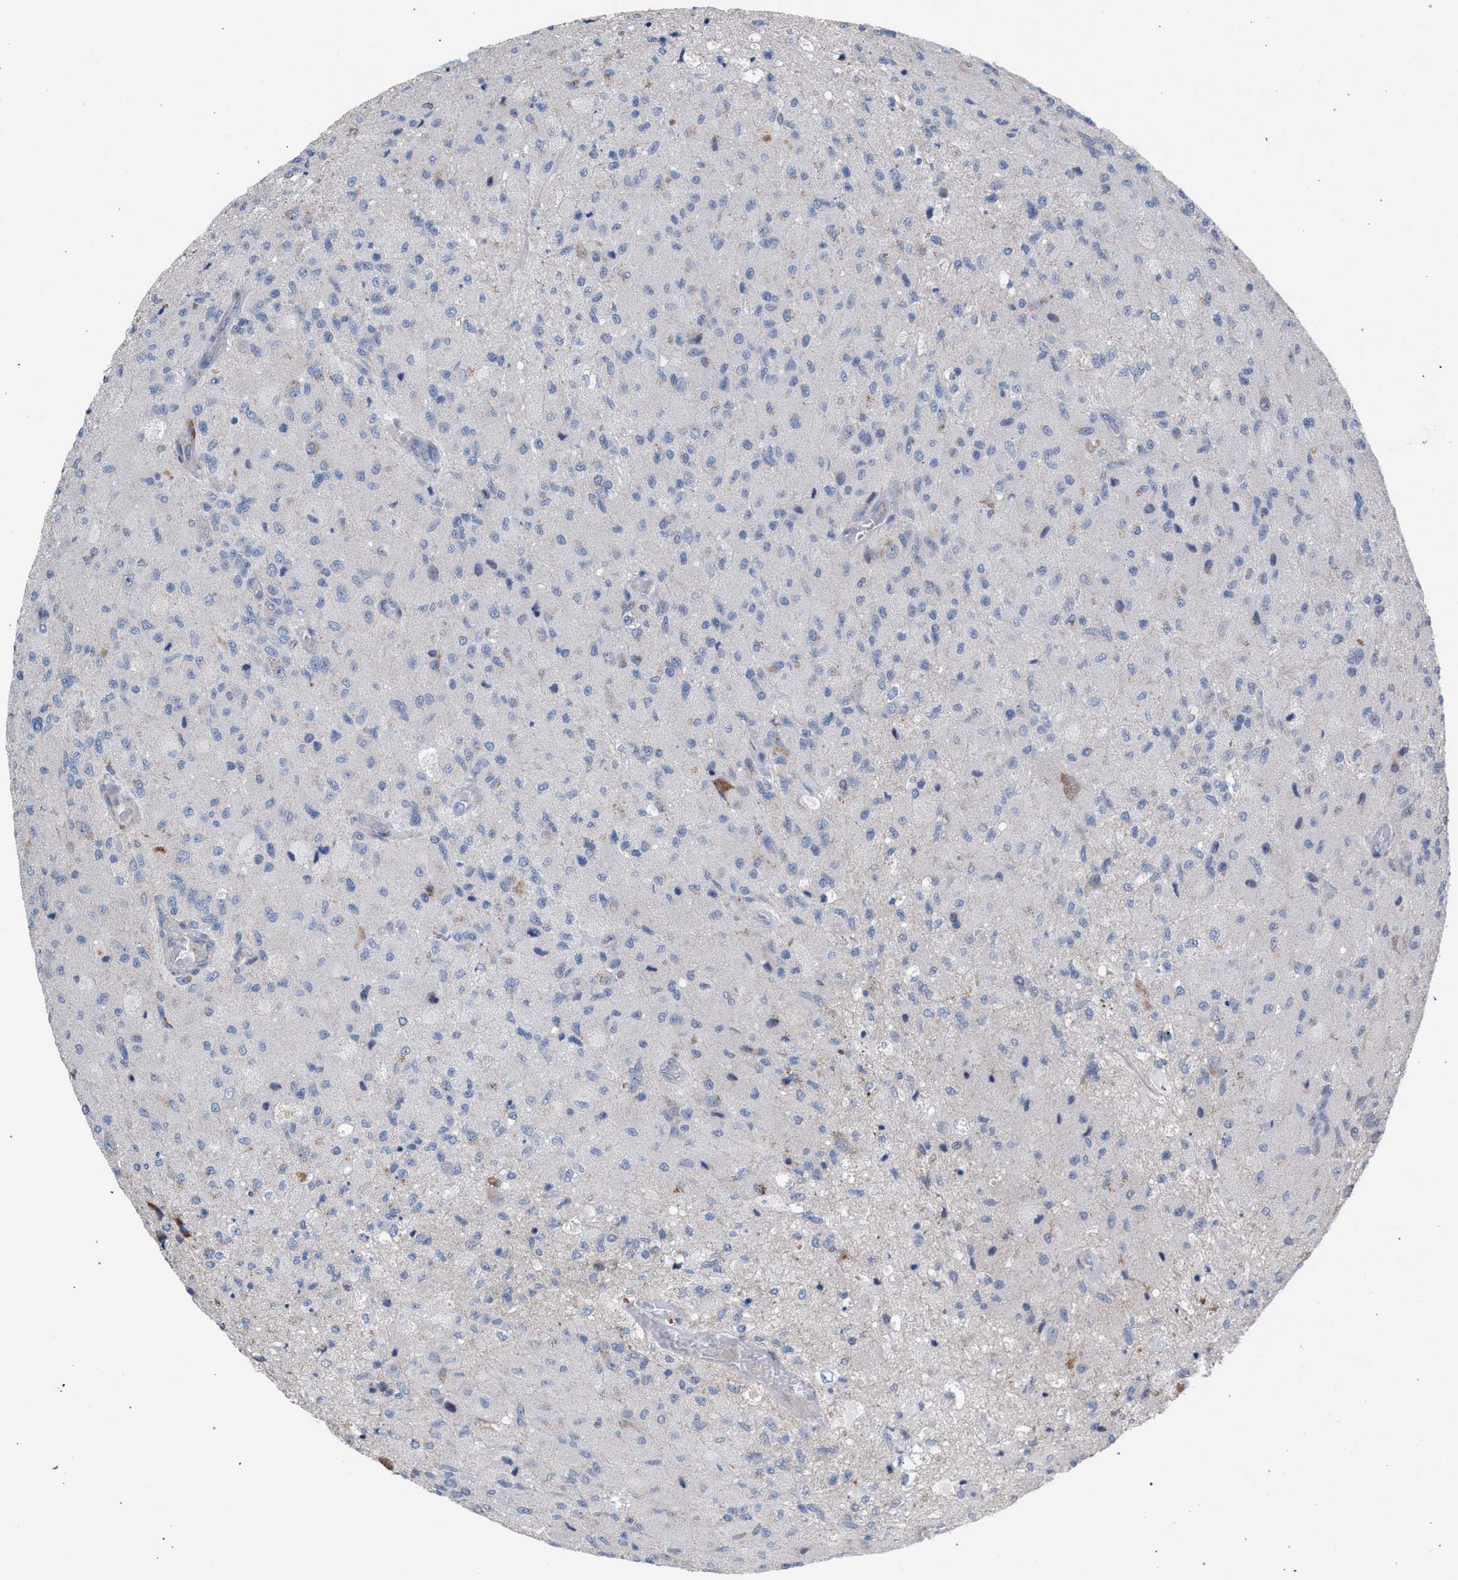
{"staining": {"intensity": "negative", "quantity": "none", "location": "none"}, "tissue": "glioma", "cell_type": "Tumor cells", "image_type": "cancer", "snomed": [{"axis": "morphology", "description": "Normal tissue, NOS"}, {"axis": "morphology", "description": "Glioma, malignant, High grade"}, {"axis": "topography", "description": "Cerebral cortex"}], "caption": "Glioma stained for a protein using immunohistochemistry reveals no expression tumor cells.", "gene": "RNF135", "patient": {"sex": "male", "age": 77}}